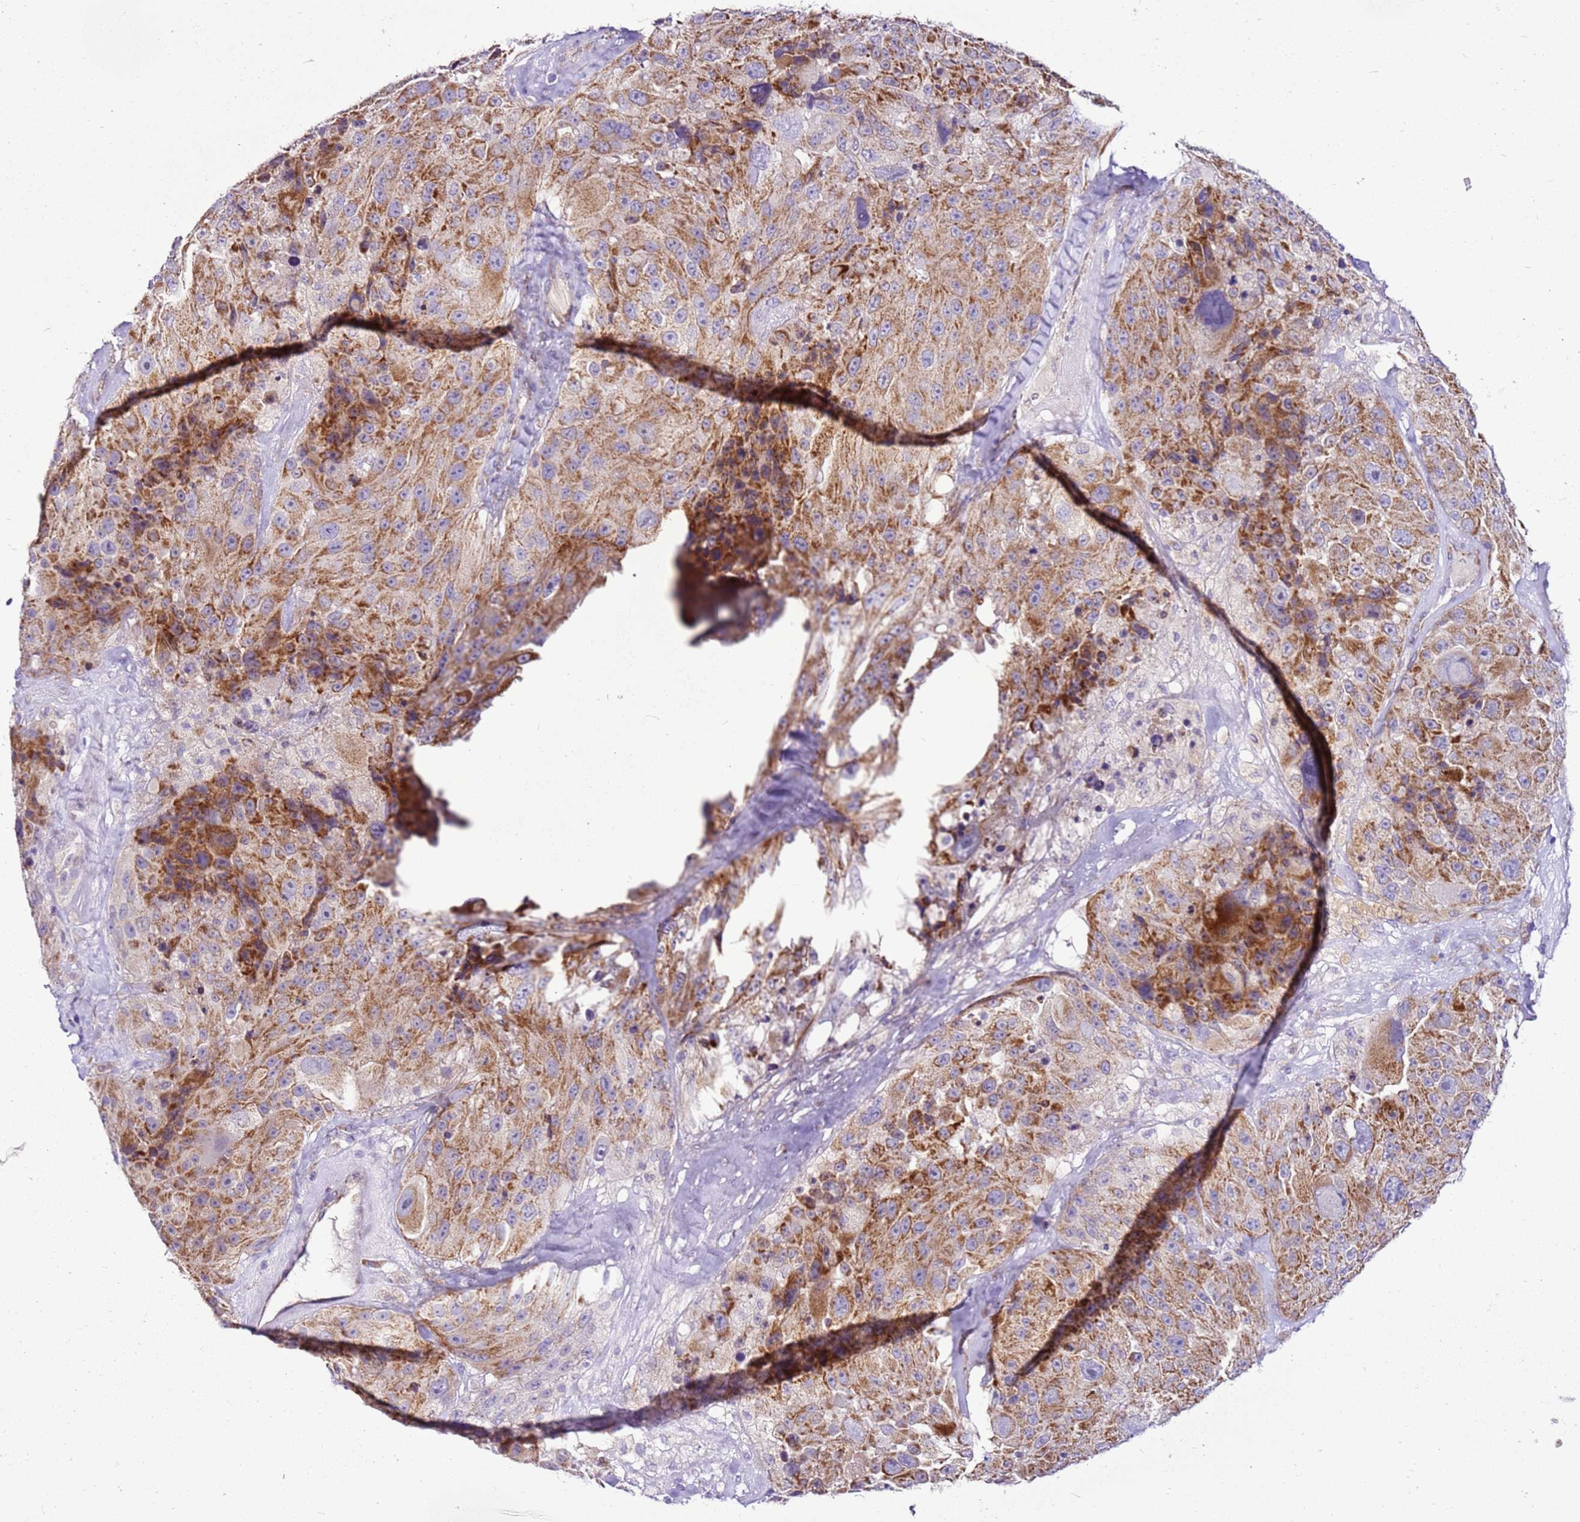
{"staining": {"intensity": "moderate", "quantity": ">75%", "location": "cytoplasmic/membranous"}, "tissue": "melanoma", "cell_type": "Tumor cells", "image_type": "cancer", "snomed": [{"axis": "morphology", "description": "Malignant melanoma, Metastatic site"}, {"axis": "topography", "description": "Lymph node"}], "caption": "DAB immunohistochemical staining of melanoma shows moderate cytoplasmic/membranous protein staining in about >75% of tumor cells.", "gene": "MRPL36", "patient": {"sex": "male", "age": 62}}